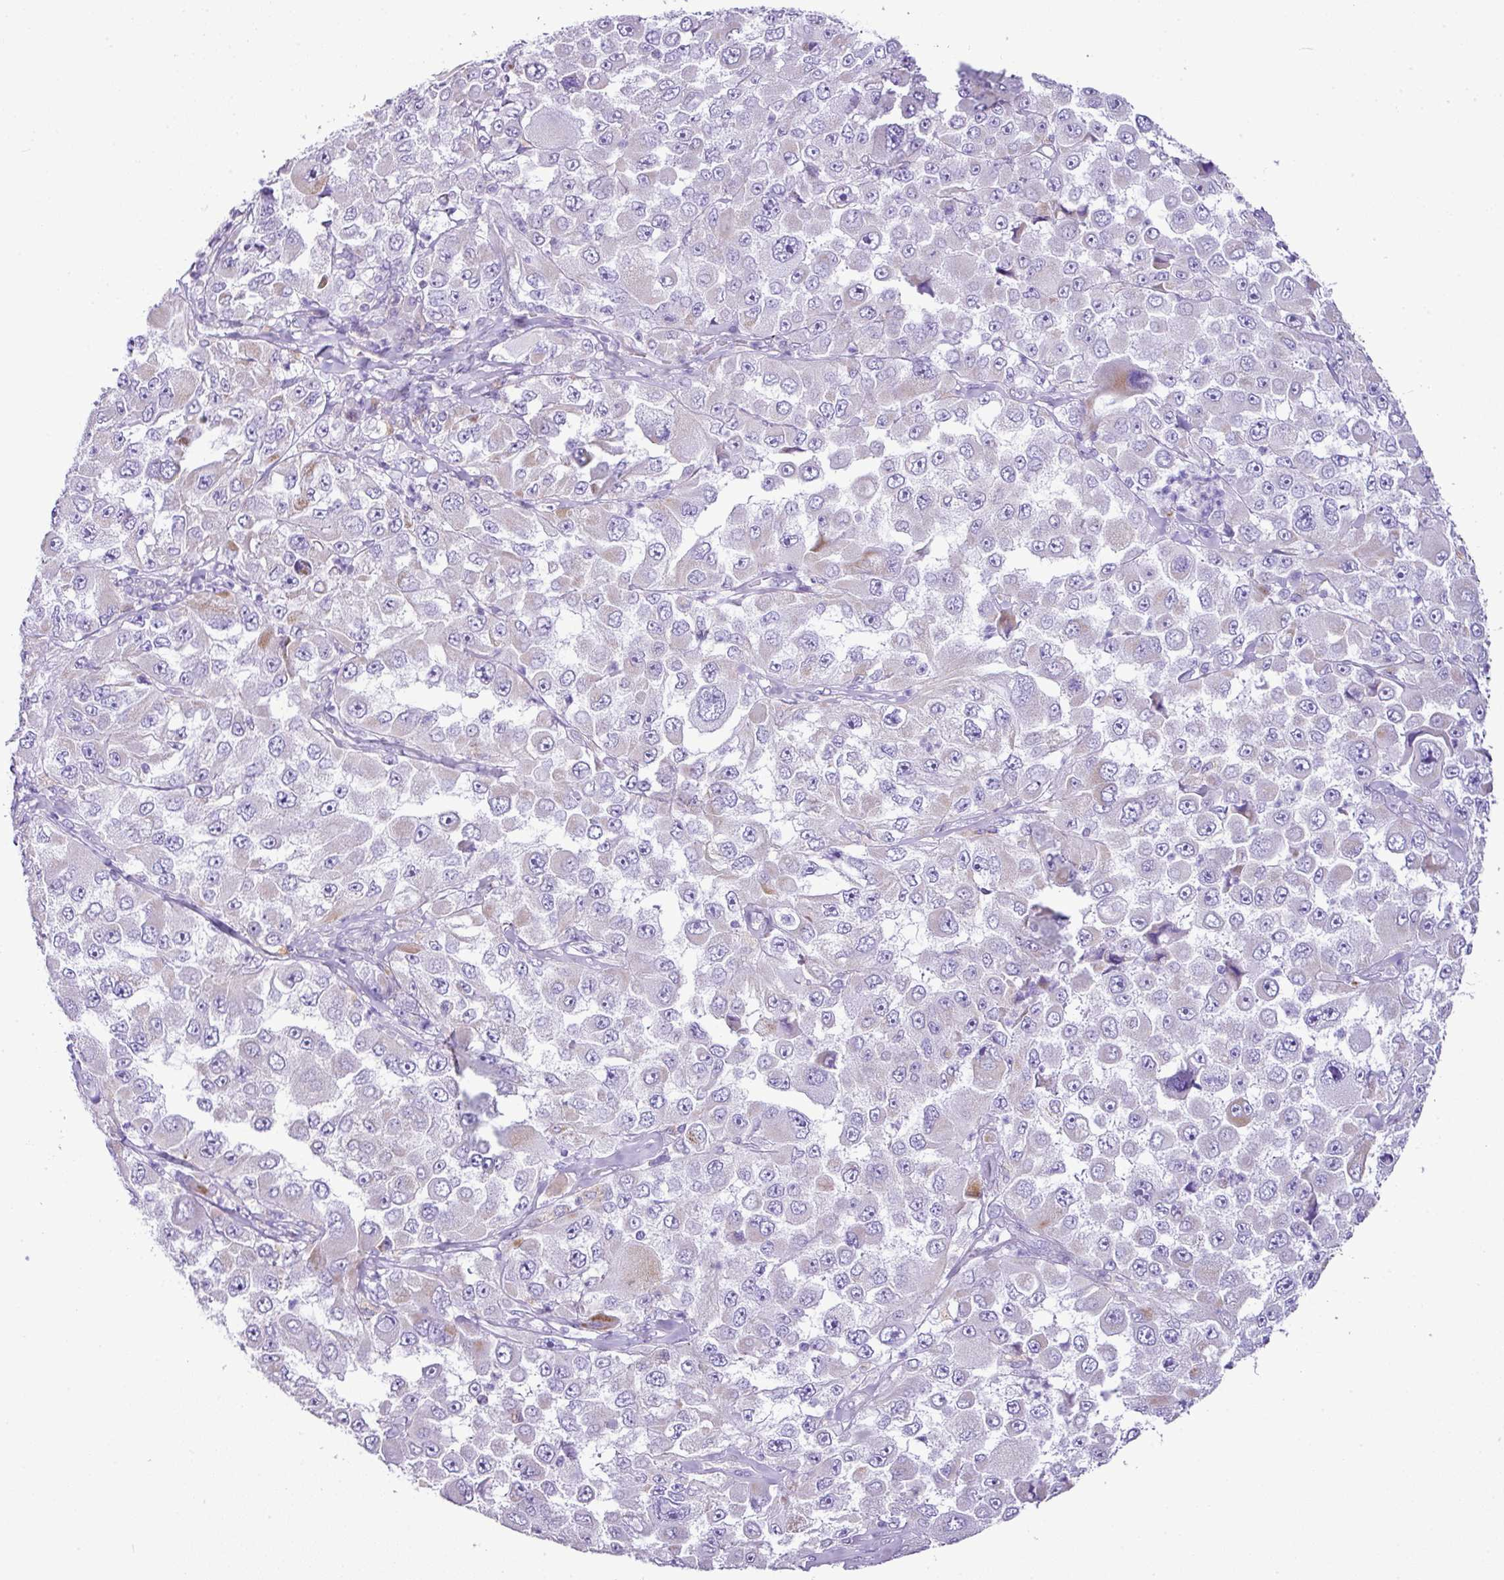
{"staining": {"intensity": "negative", "quantity": "none", "location": "none"}, "tissue": "melanoma", "cell_type": "Tumor cells", "image_type": "cancer", "snomed": [{"axis": "morphology", "description": "Malignant melanoma, Metastatic site"}, {"axis": "topography", "description": "Lymph node"}], "caption": "Immunohistochemical staining of malignant melanoma (metastatic site) reveals no significant expression in tumor cells.", "gene": "PGAP4", "patient": {"sex": "male", "age": 62}}